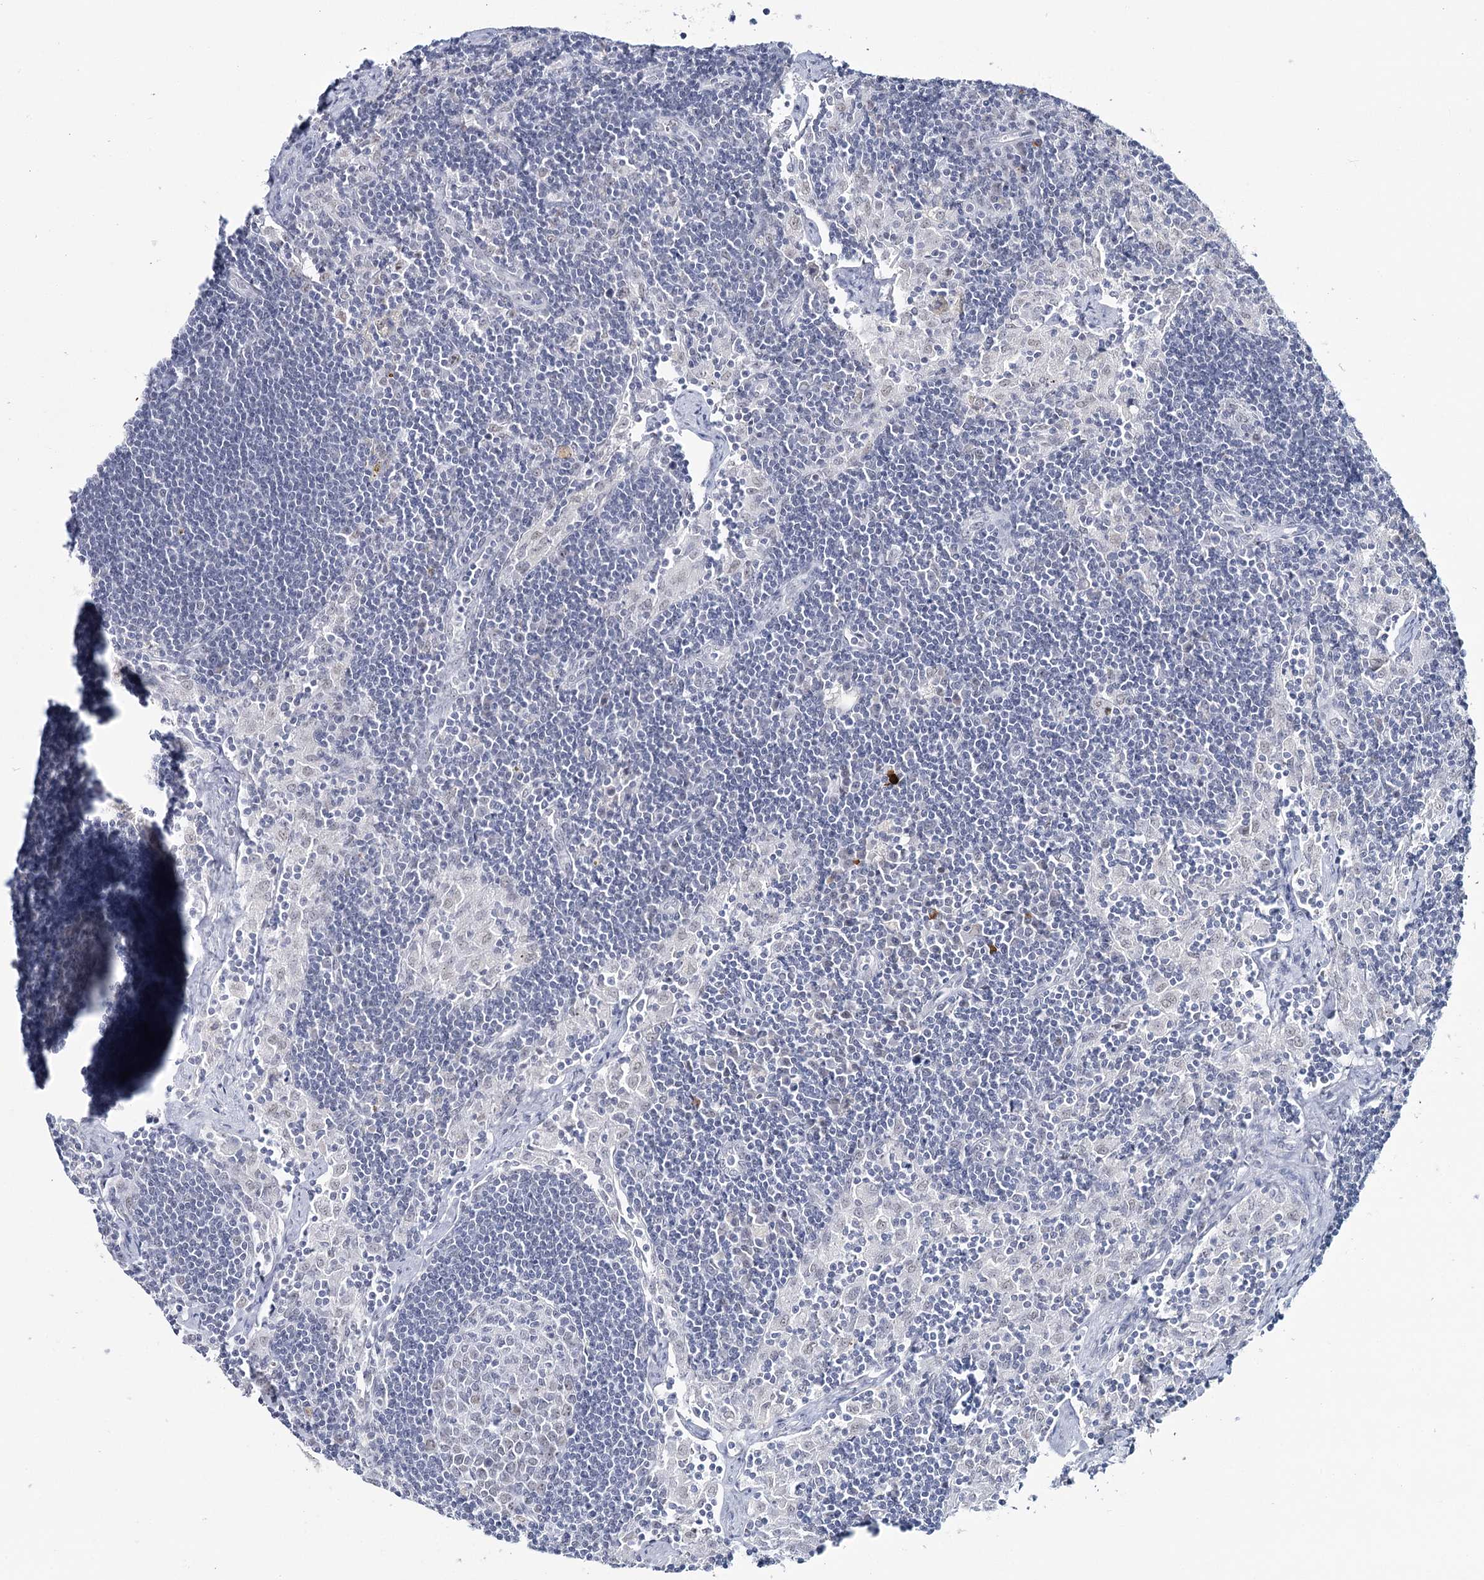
{"staining": {"intensity": "weak", "quantity": "<25%", "location": "nuclear"}, "tissue": "lymph node", "cell_type": "Germinal center cells", "image_type": "normal", "snomed": [{"axis": "morphology", "description": "Normal tissue, NOS"}, {"axis": "topography", "description": "Lymph node"}], "caption": "A high-resolution image shows immunohistochemistry (IHC) staining of unremarkable lymph node, which demonstrates no significant staining in germinal center cells.", "gene": "ZC3H8", "patient": {"sex": "male", "age": 24}}